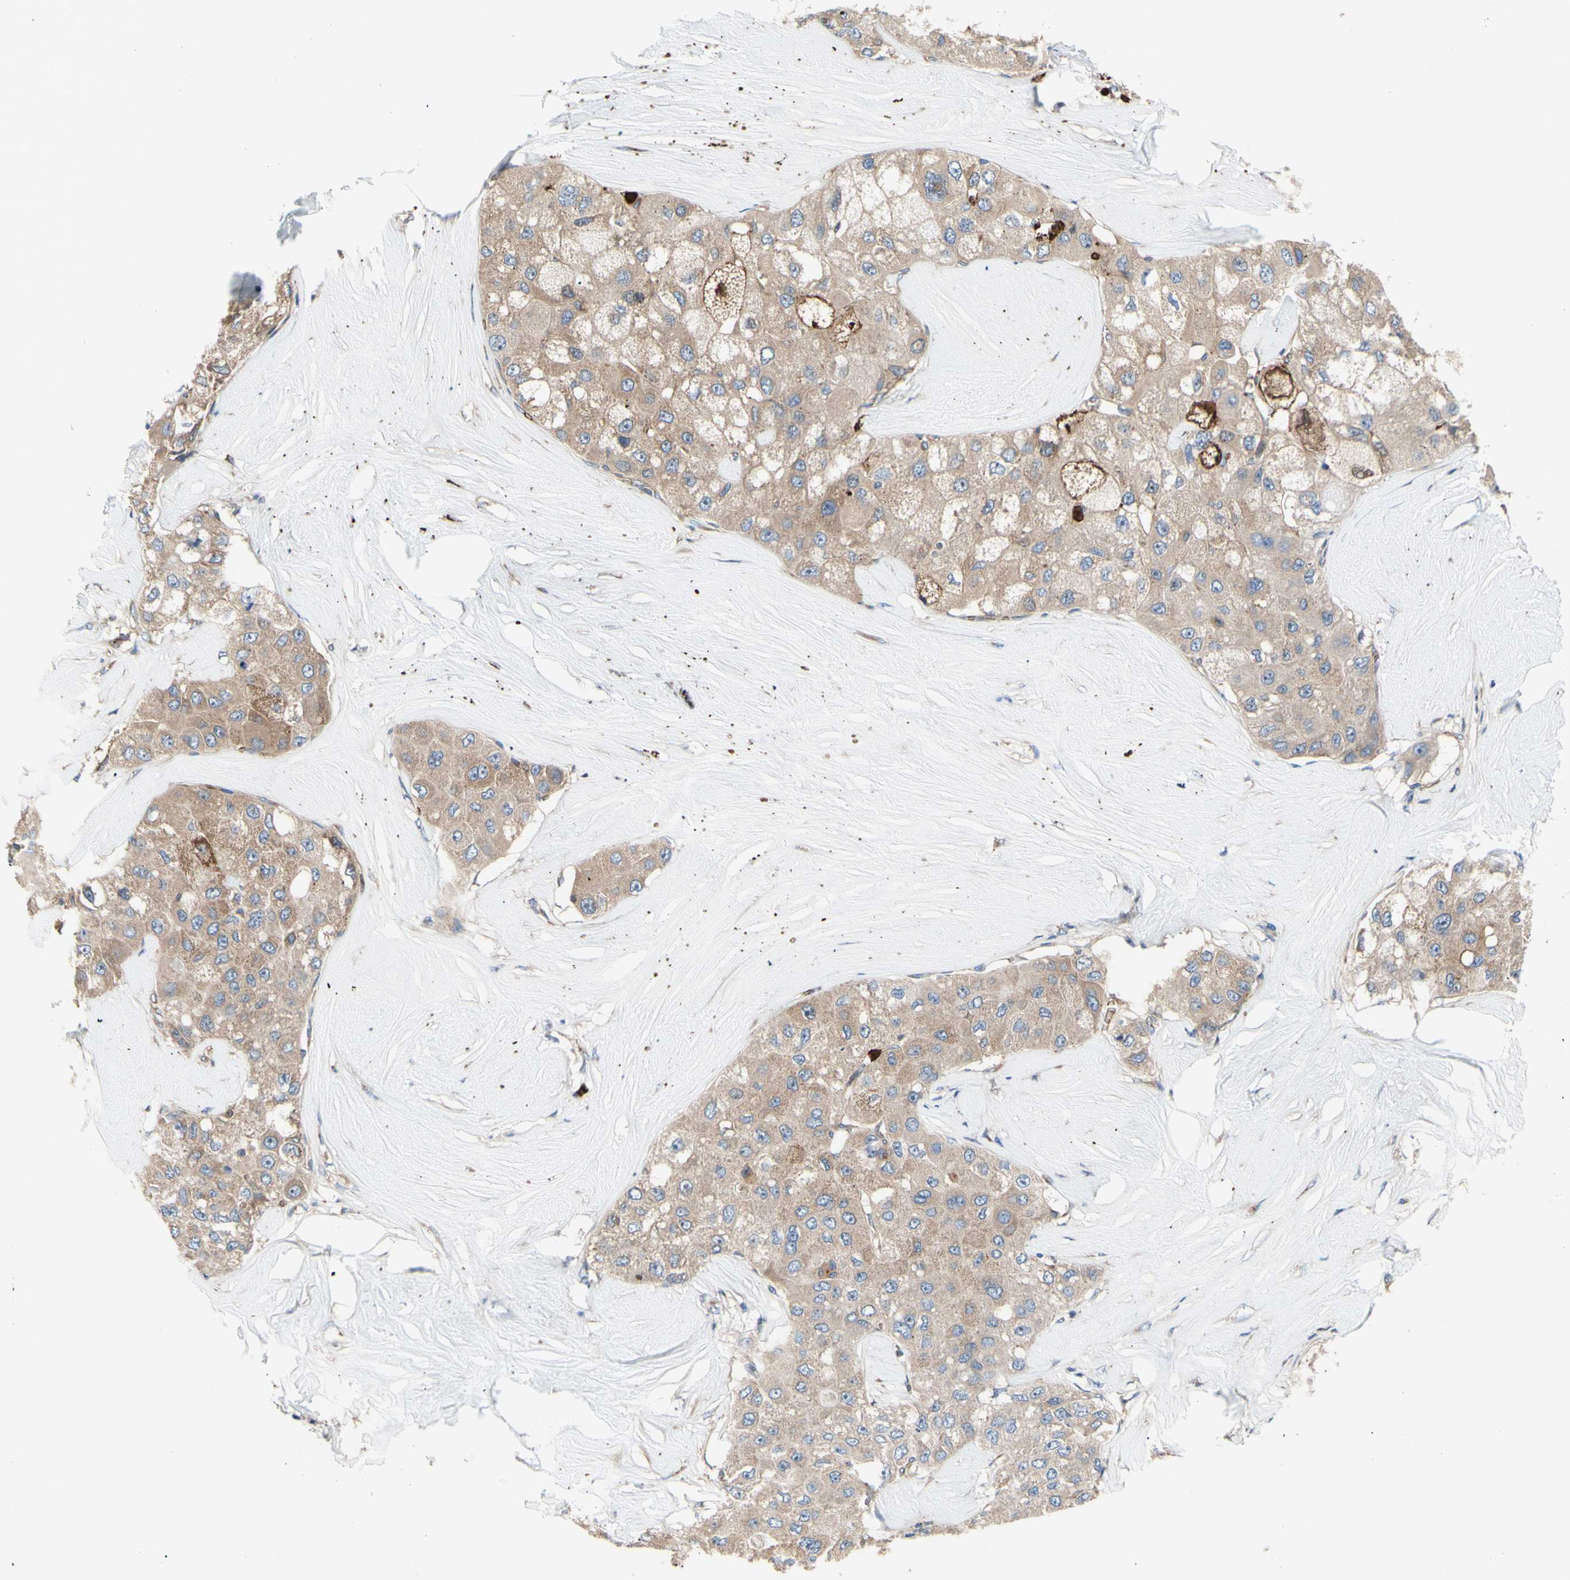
{"staining": {"intensity": "weak", "quantity": ">75%", "location": "cytoplasmic/membranous"}, "tissue": "liver cancer", "cell_type": "Tumor cells", "image_type": "cancer", "snomed": [{"axis": "morphology", "description": "Carcinoma, Hepatocellular, NOS"}, {"axis": "topography", "description": "Liver"}], "caption": "Human liver cancer stained with a protein marker reveals weak staining in tumor cells.", "gene": "USP9X", "patient": {"sex": "male", "age": 80}}